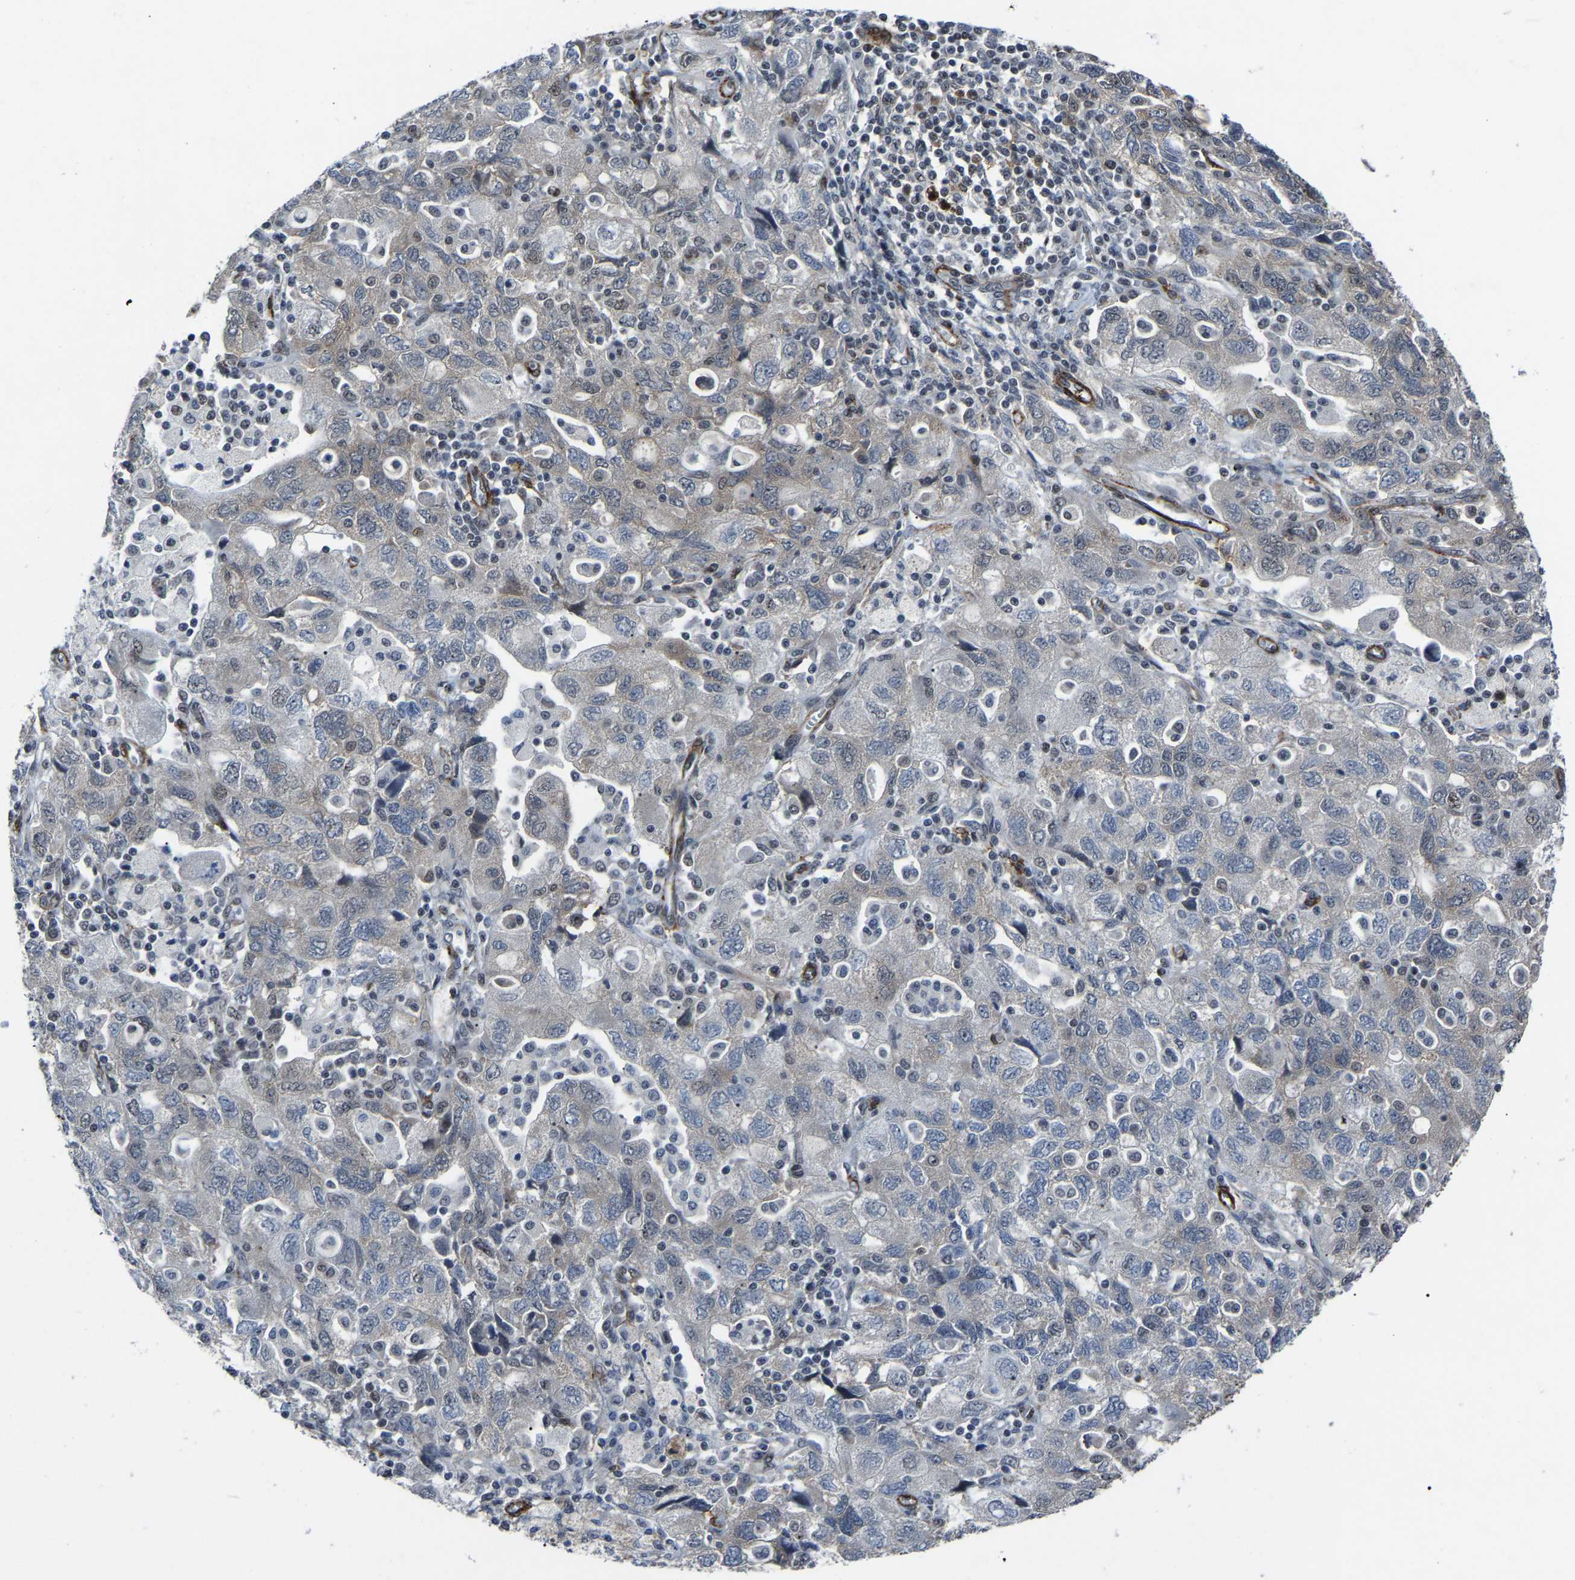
{"staining": {"intensity": "moderate", "quantity": "<25%", "location": "cytoplasmic/membranous,nuclear"}, "tissue": "ovarian cancer", "cell_type": "Tumor cells", "image_type": "cancer", "snomed": [{"axis": "morphology", "description": "Carcinoma, NOS"}, {"axis": "morphology", "description": "Cystadenocarcinoma, serous, NOS"}, {"axis": "topography", "description": "Ovary"}], "caption": "The immunohistochemical stain shows moderate cytoplasmic/membranous and nuclear expression in tumor cells of ovarian serous cystadenocarcinoma tissue. (DAB (3,3'-diaminobenzidine) IHC, brown staining for protein, blue staining for nuclei).", "gene": "DDX5", "patient": {"sex": "female", "age": 69}}